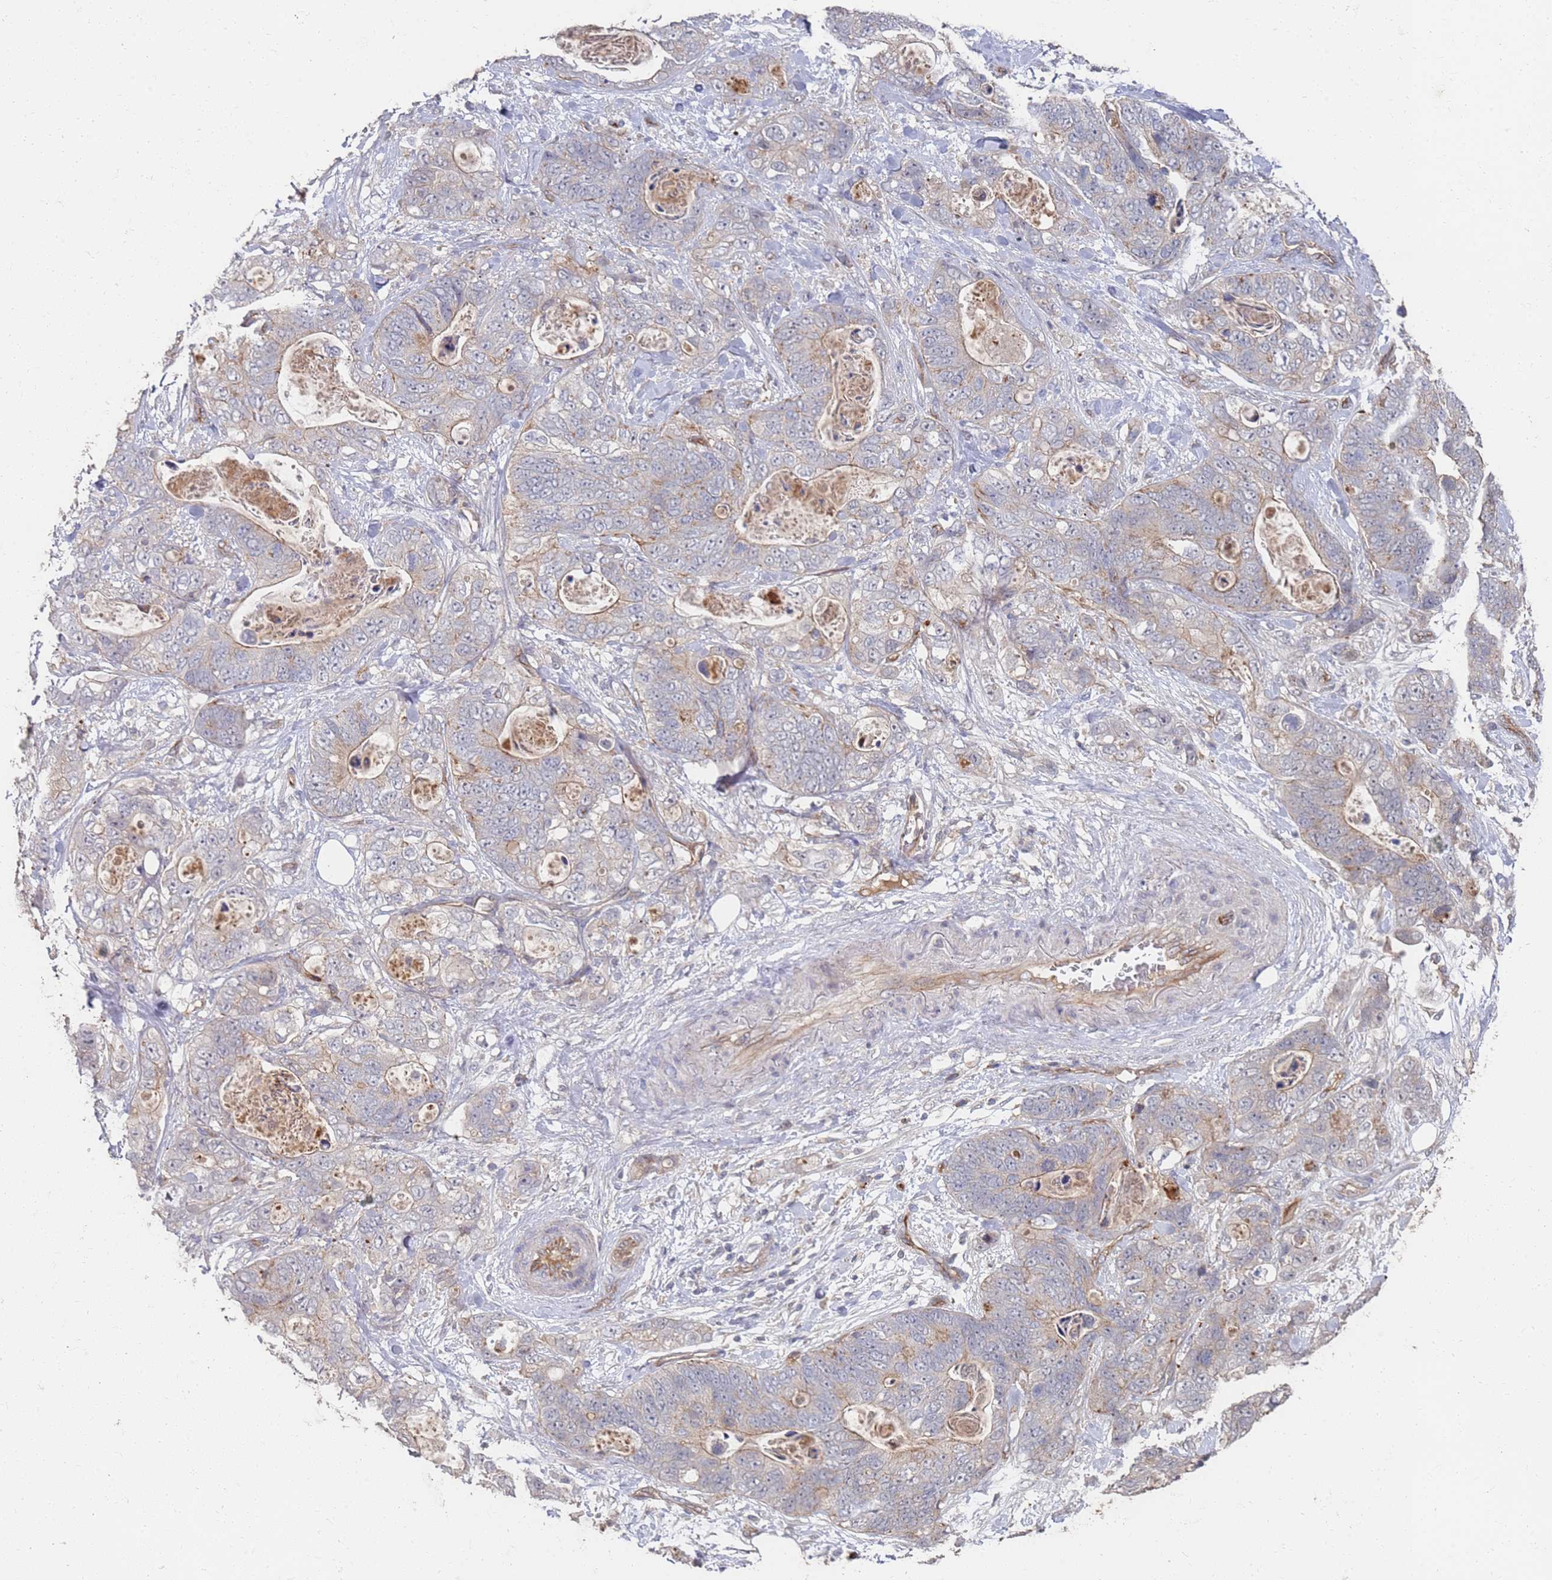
{"staining": {"intensity": "negative", "quantity": "none", "location": "none"}, "tissue": "stomach cancer", "cell_type": "Tumor cells", "image_type": "cancer", "snomed": [{"axis": "morphology", "description": "Normal tissue, NOS"}, {"axis": "morphology", "description": "Adenocarcinoma, NOS"}, {"axis": "topography", "description": "Stomach"}], "caption": "Immunohistochemistry (IHC) photomicrograph of stomach adenocarcinoma stained for a protein (brown), which exhibits no expression in tumor cells.", "gene": "ABCB6", "patient": {"sex": "female", "age": 89}}